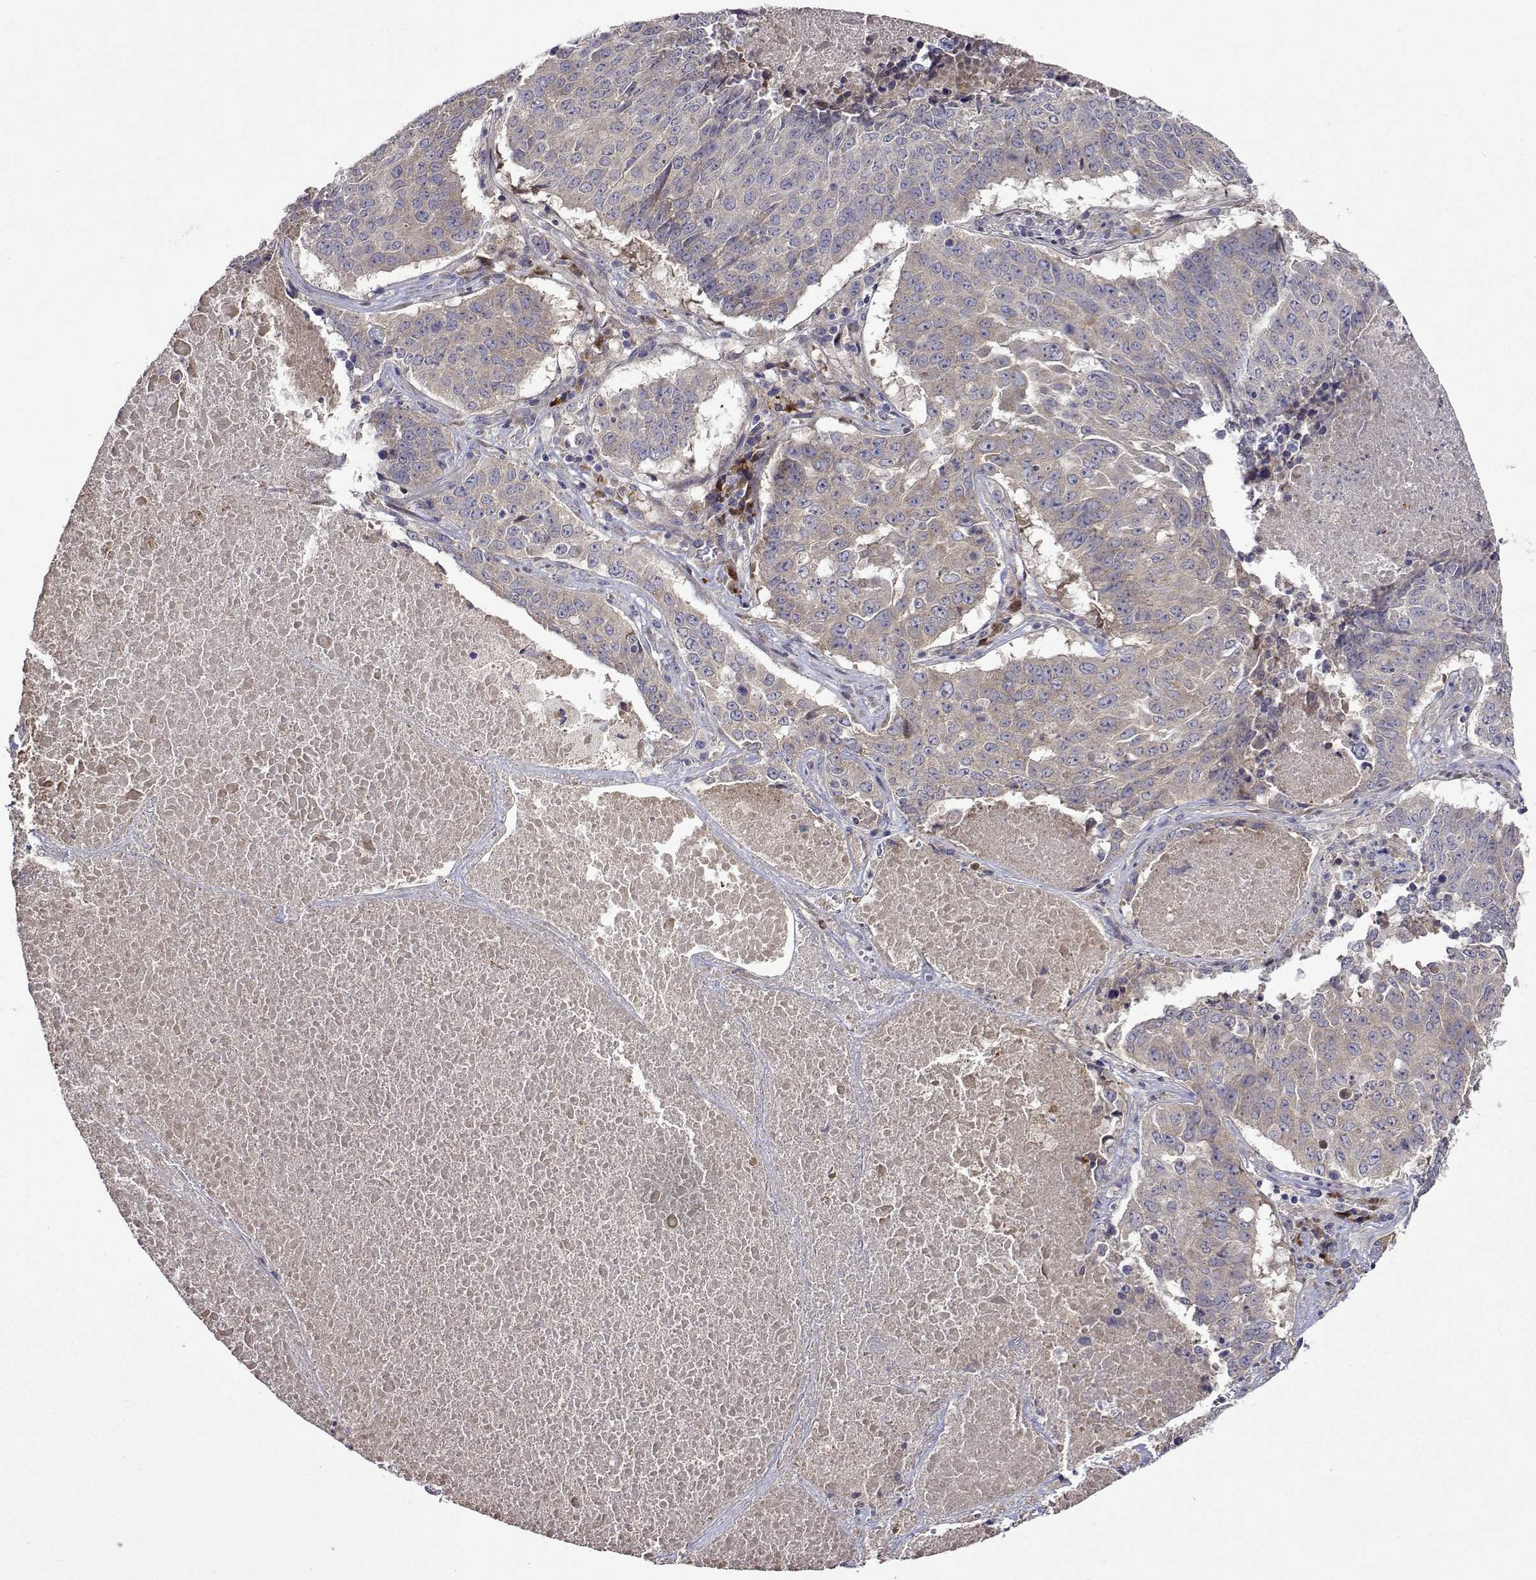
{"staining": {"intensity": "negative", "quantity": "none", "location": "none"}, "tissue": "lung cancer", "cell_type": "Tumor cells", "image_type": "cancer", "snomed": [{"axis": "morphology", "description": "Normal tissue, NOS"}, {"axis": "morphology", "description": "Squamous cell carcinoma, NOS"}, {"axis": "topography", "description": "Bronchus"}, {"axis": "topography", "description": "Lung"}], "caption": "There is no significant expression in tumor cells of lung cancer. Brightfield microscopy of immunohistochemistry (IHC) stained with DAB (3,3'-diaminobenzidine) (brown) and hematoxylin (blue), captured at high magnification.", "gene": "TARBP2", "patient": {"sex": "male", "age": 64}}